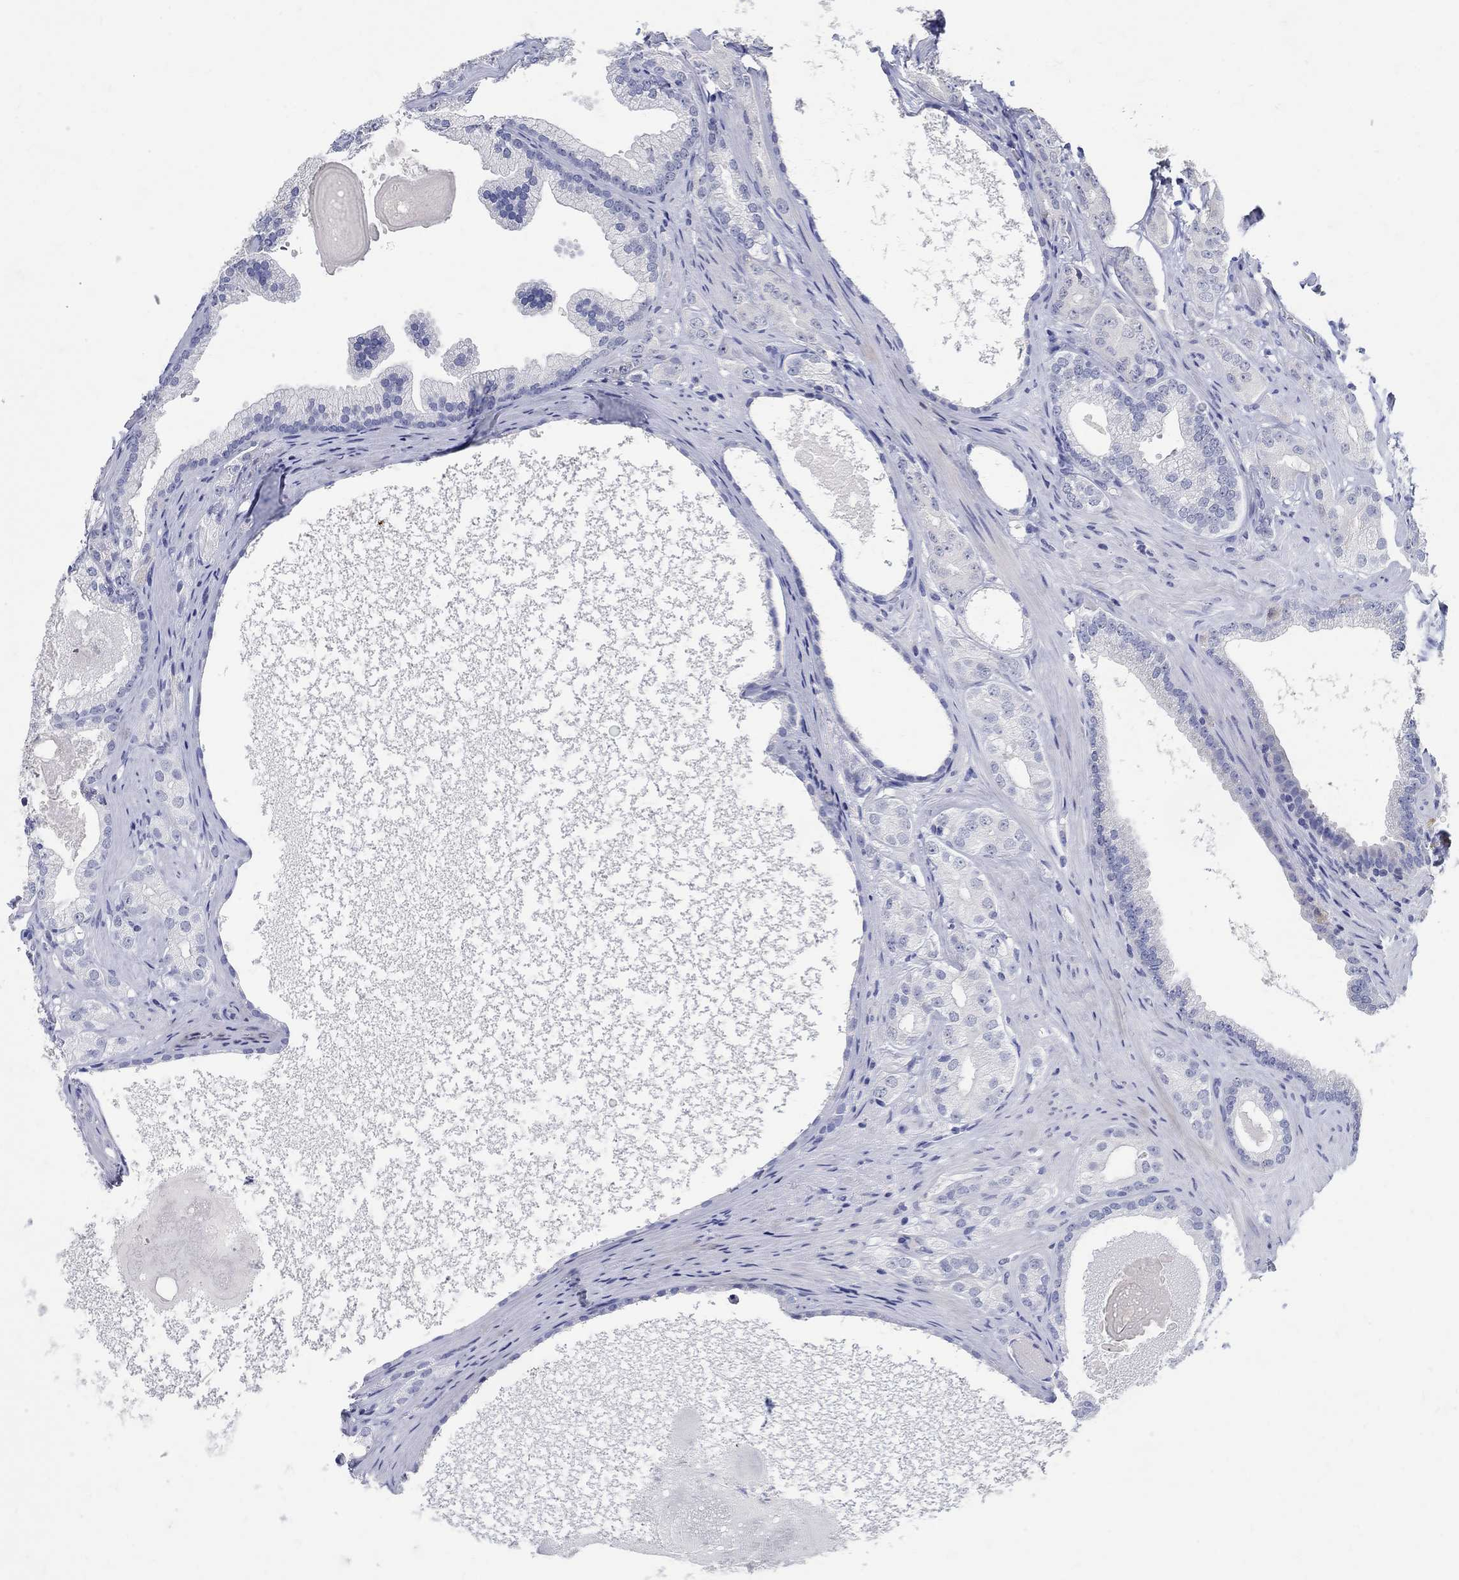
{"staining": {"intensity": "negative", "quantity": "none", "location": "none"}, "tissue": "prostate cancer", "cell_type": "Tumor cells", "image_type": "cancer", "snomed": [{"axis": "morphology", "description": "Adenocarcinoma, High grade"}, {"axis": "topography", "description": "Prostate and seminal vesicle, NOS"}], "caption": "Tumor cells are negative for brown protein staining in adenocarcinoma (high-grade) (prostate).", "gene": "SOX2", "patient": {"sex": "male", "age": 62}}